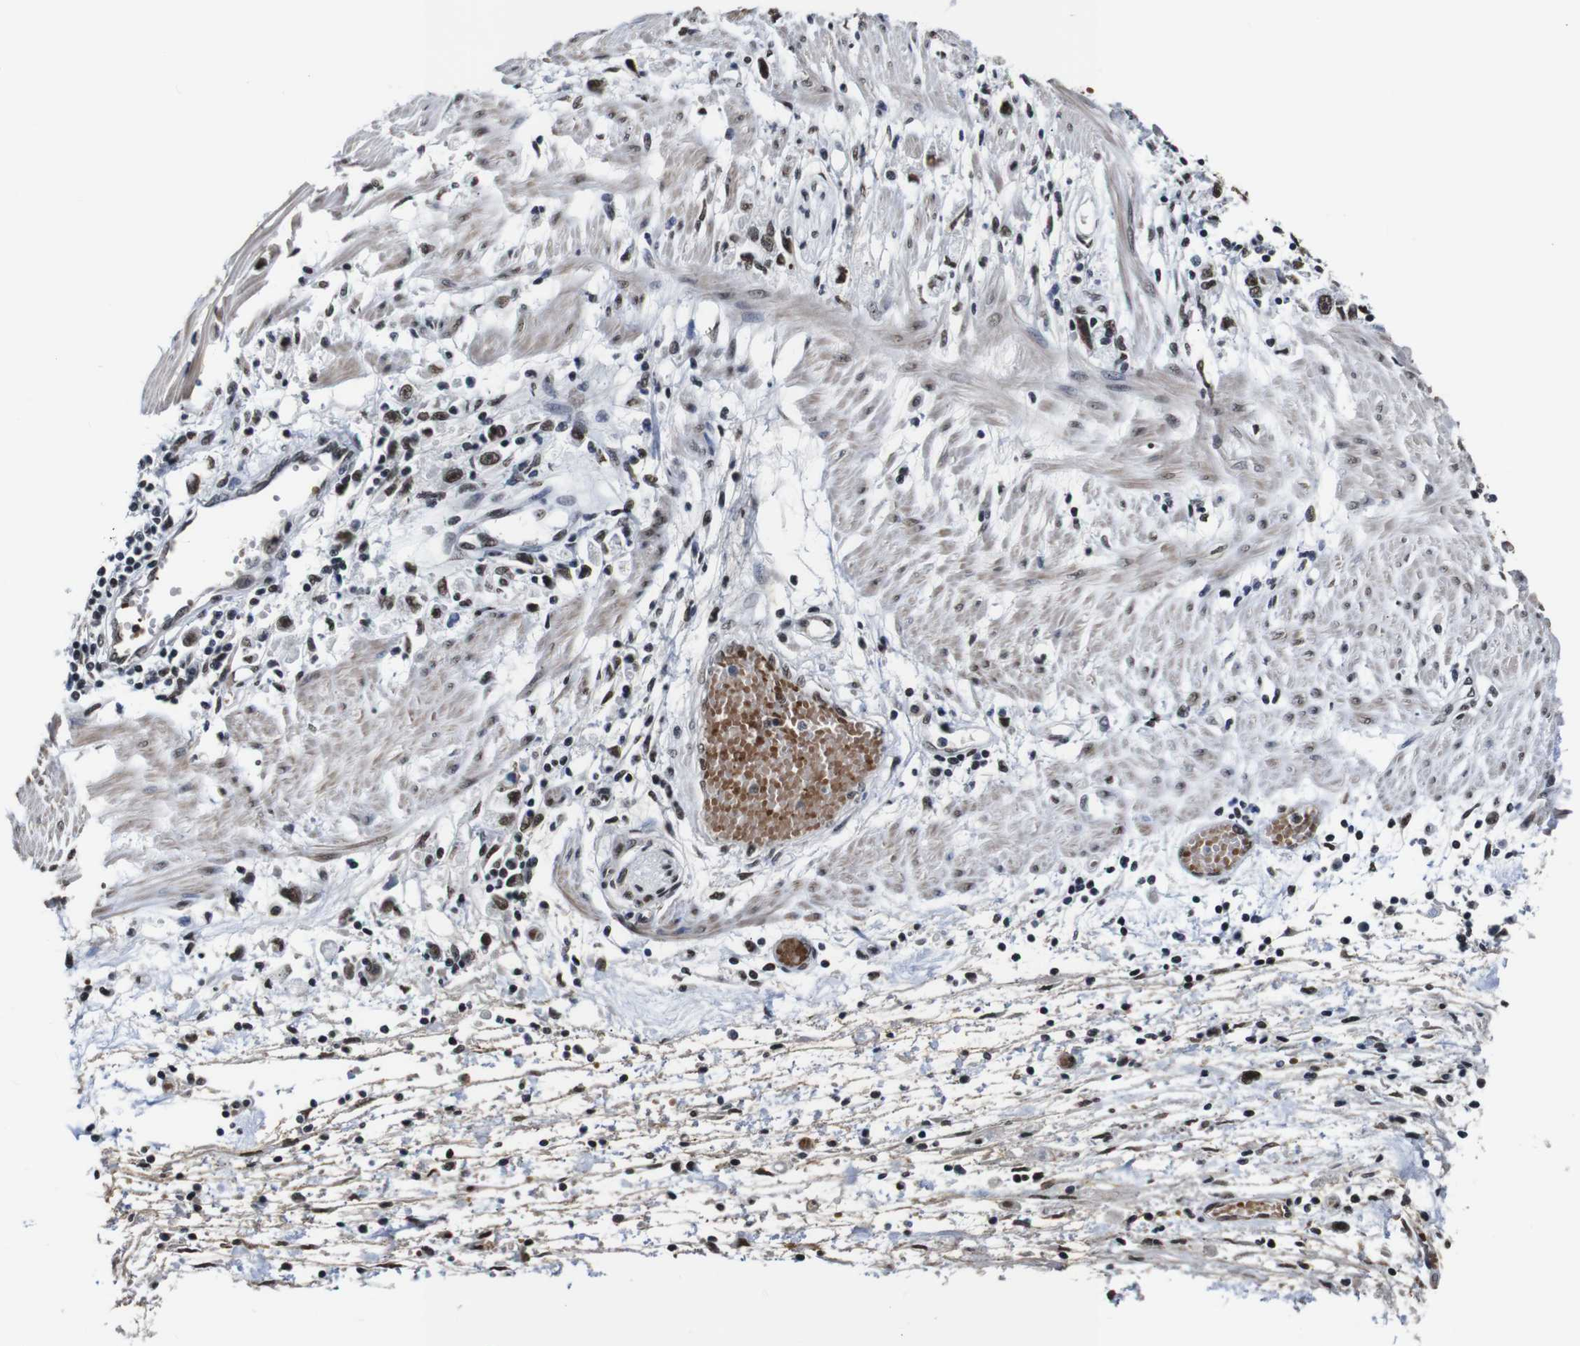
{"staining": {"intensity": "moderate", "quantity": ">75%", "location": "nuclear"}, "tissue": "stomach cancer", "cell_type": "Tumor cells", "image_type": "cancer", "snomed": [{"axis": "morphology", "description": "Adenocarcinoma, NOS"}, {"axis": "topography", "description": "Stomach"}], "caption": "This histopathology image displays immunohistochemistry (IHC) staining of stomach cancer, with medium moderate nuclear expression in approximately >75% of tumor cells.", "gene": "ILDR2", "patient": {"sex": "female", "age": 59}}